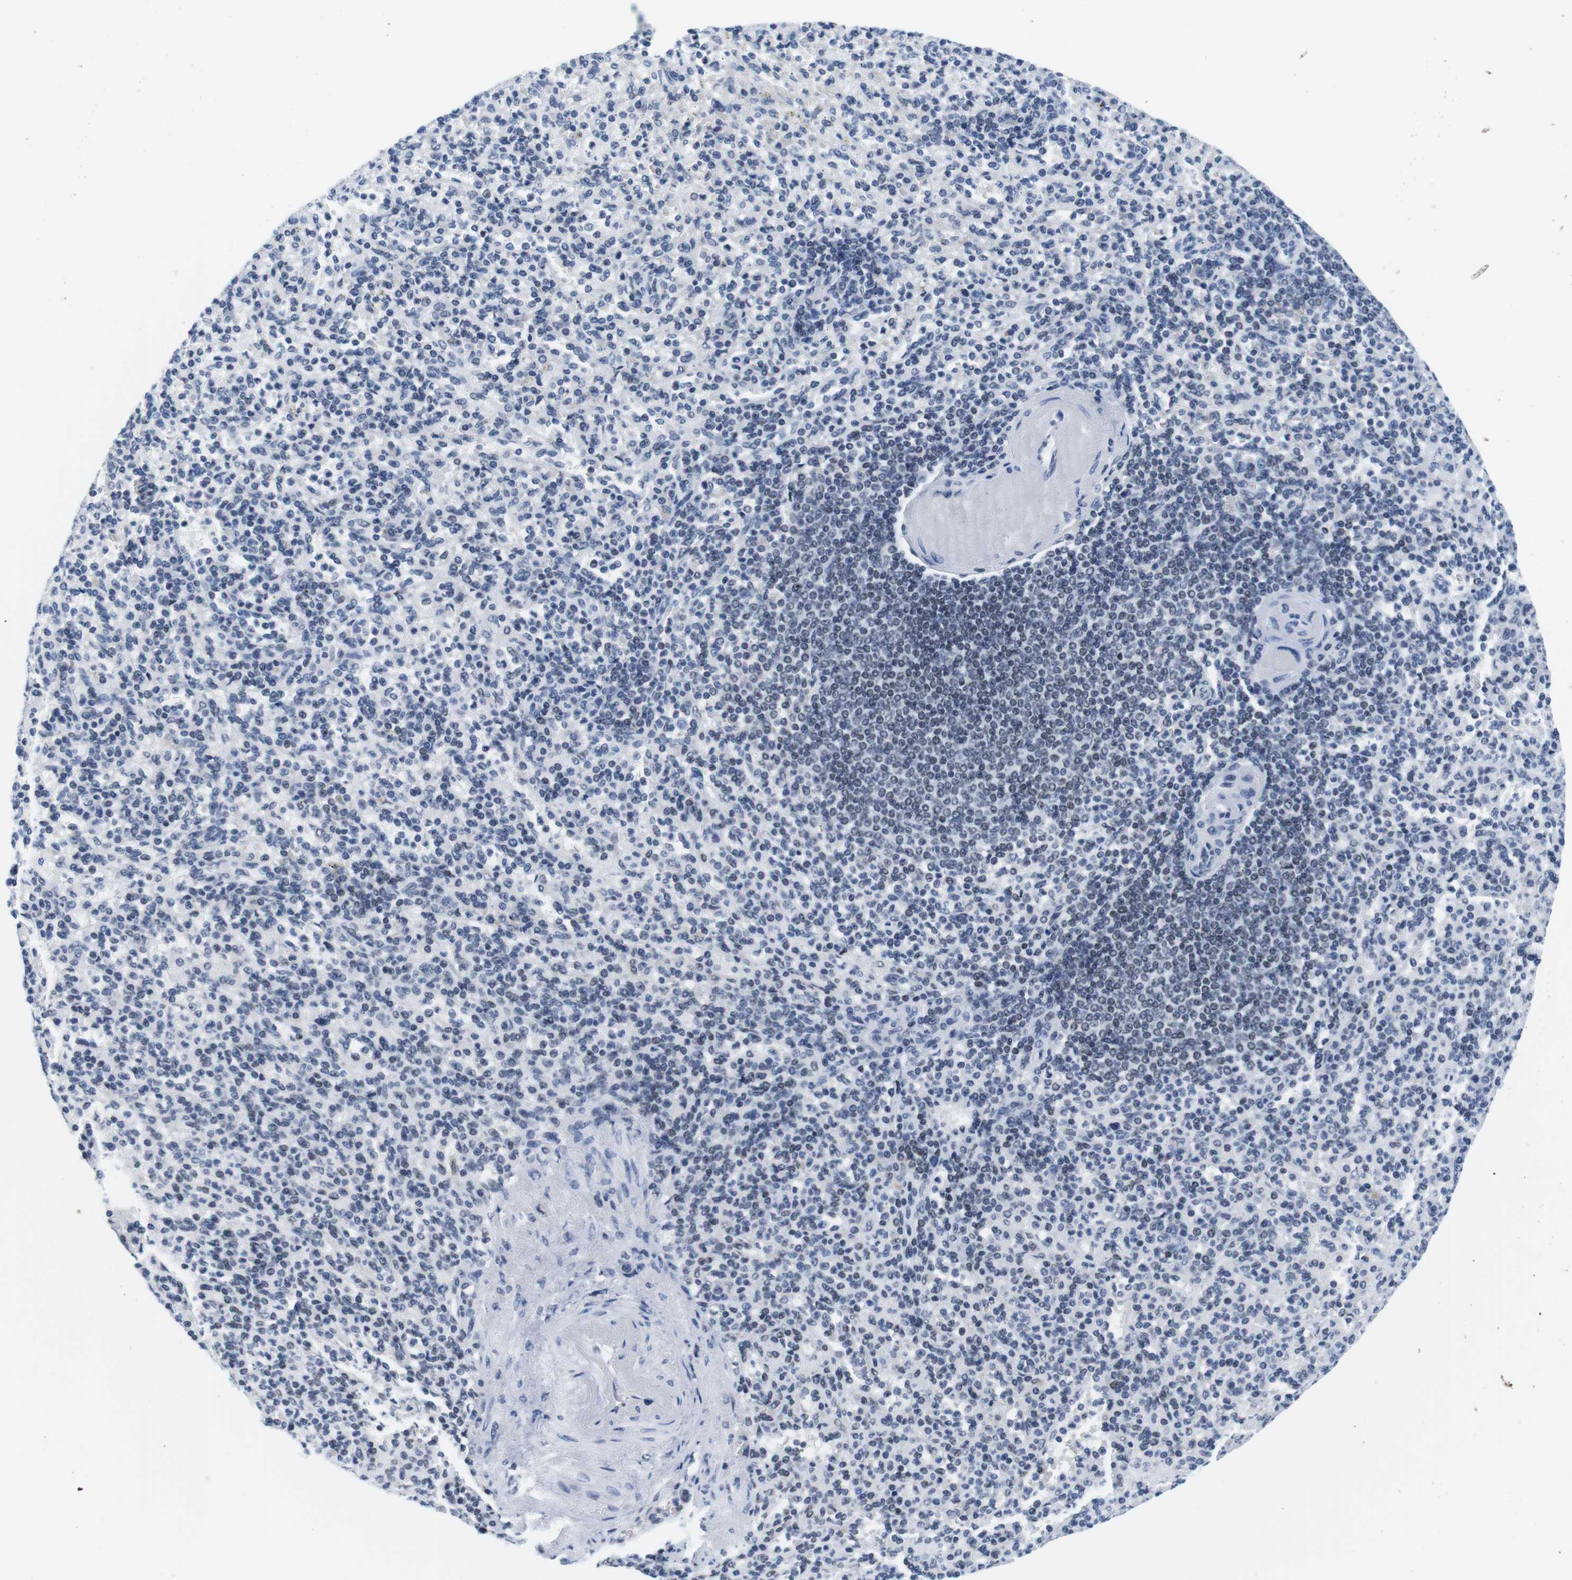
{"staining": {"intensity": "negative", "quantity": "none", "location": "none"}, "tissue": "spleen", "cell_type": "Cells in red pulp", "image_type": "normal", "snomed": [{"axis": "morphology", "description": "Normal tissue, NOS"}, {"axis": "topography", "description": "Spleen"}], "caption": "Immunohistochemistry (IHC) histopathology image of unremarkable human spleen stained for a protein (brown), which displays no positivity in cells in red pulp. The staining was performed using DAB (3,3'-diaminobenzidine) to visualize the protein expression in brown, while the nuclei were stained in blue with hematoxylin (Magnification: 20x).", "gene": "IFI16", "patient": {"sex": "female", "age": 74}}